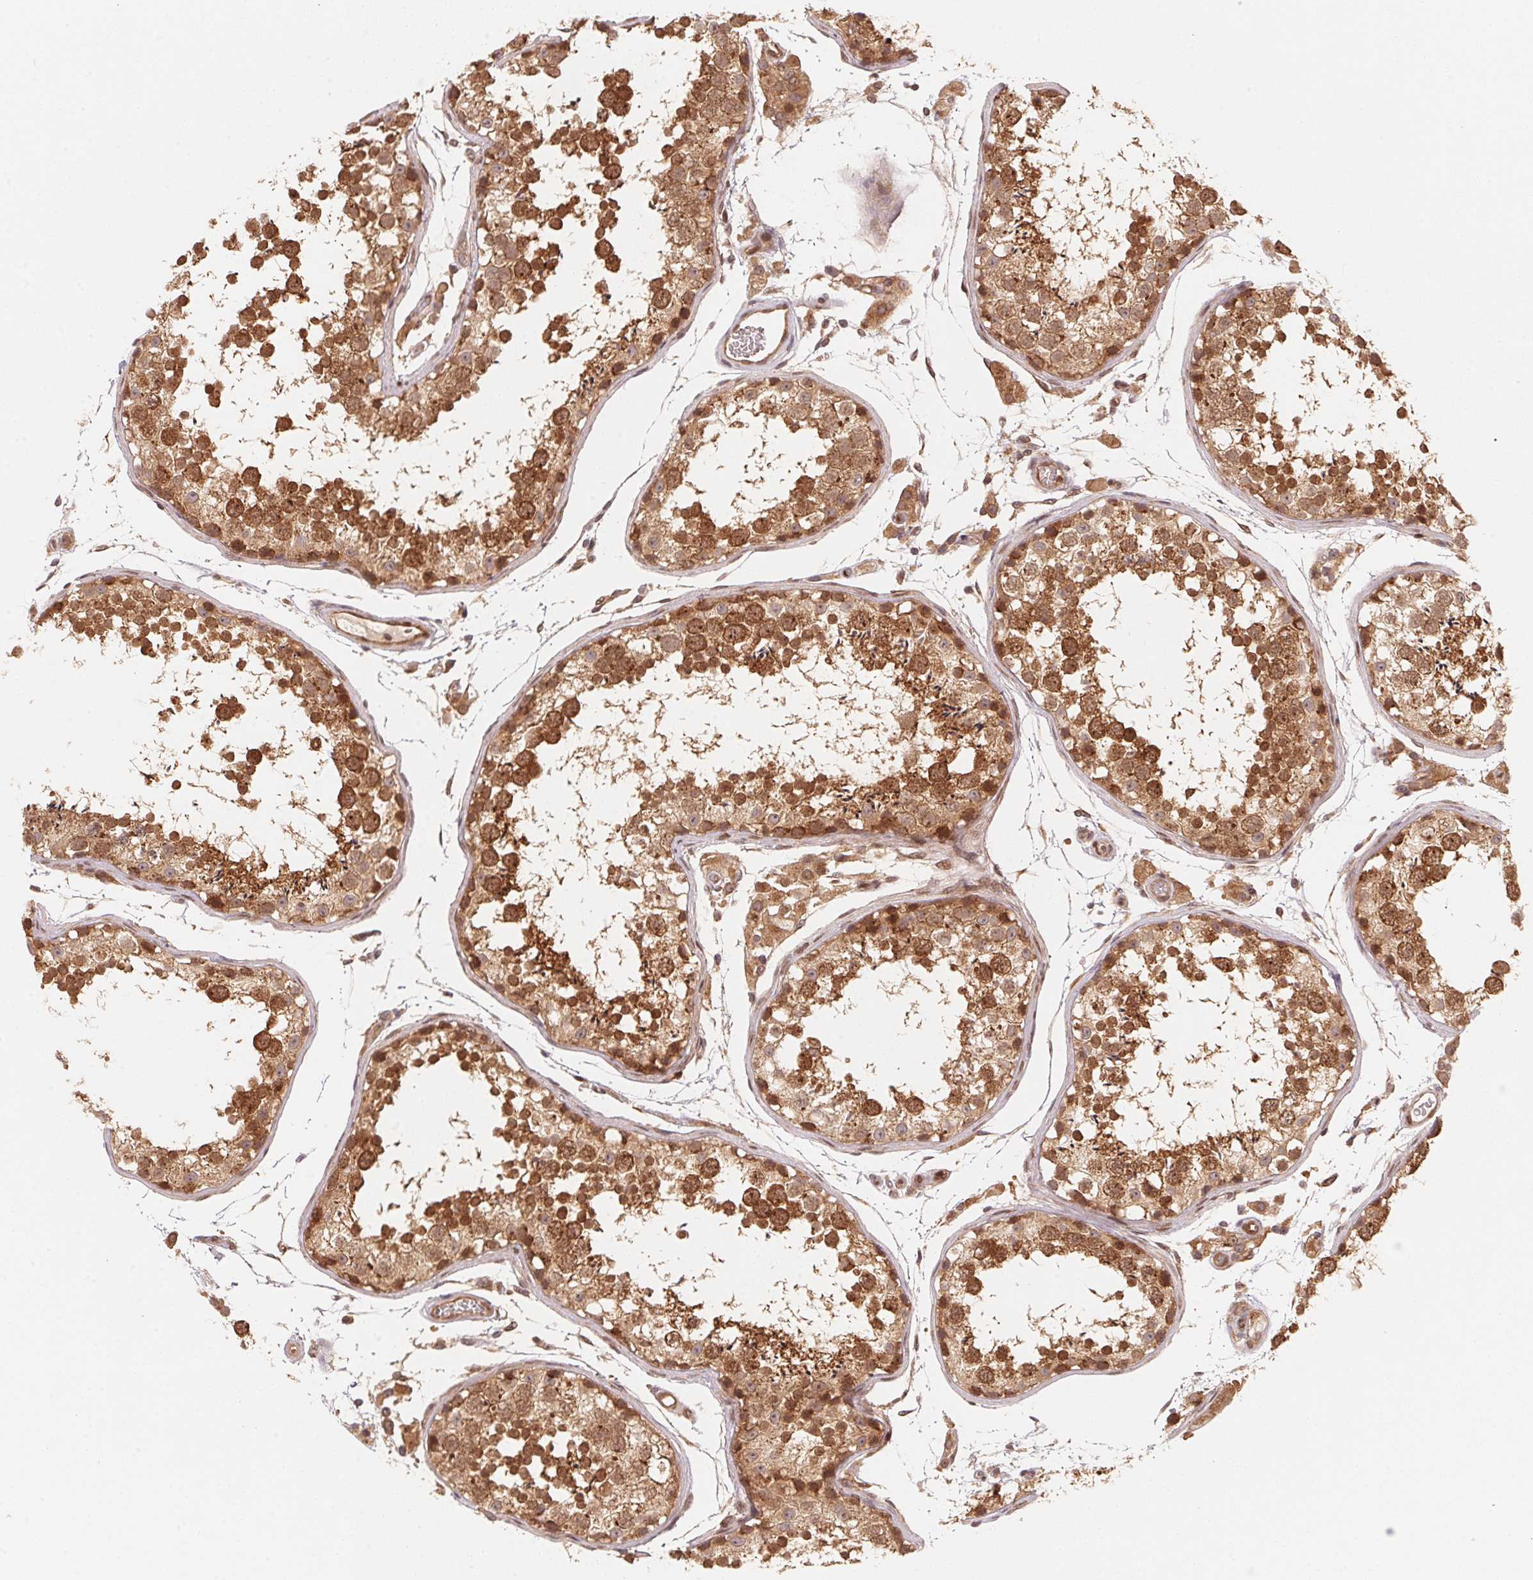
{"staining": {"intensity": "strong", "quantity": ">75%", "location": "cytoplasmic/membranous,nuclear"}, "tissue": "testis", "cell_type": "Cells in seminiferous ducts", "image_type": "normal", "snomed": [{"axis": "morphology", "description": "Normal tissue, NOS"}, {"axis": "topography", "description": "Testis"}], "caption": "Unremarkable testis demonstrates strong cytoplasmic/membranous,nuclear expression in approximately >75% of cells in seminiferous ducts The staining was performed using DAB (3,3'-diaminobenzidine), with brown indicating positive protein expression. Nuclei are stained blue with hematoxylin..", "gene": "CCDC102B", "patient": {"sex": "male", "age": 29}}